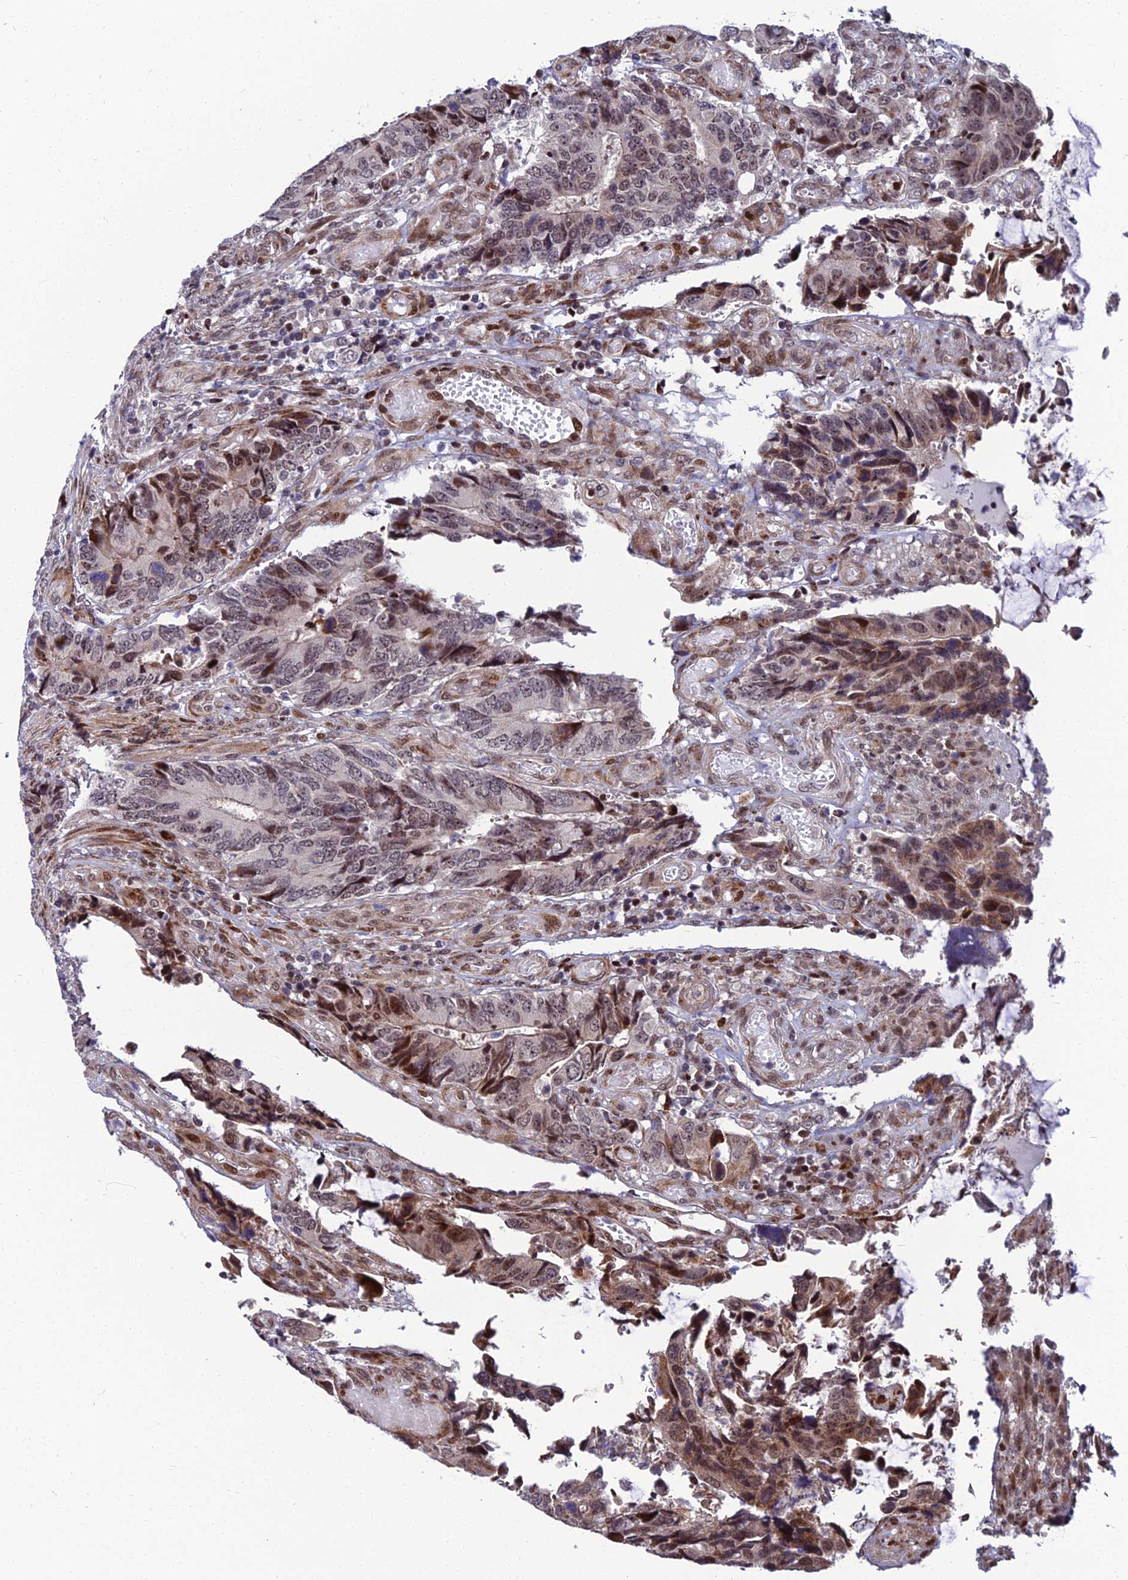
{"staining": {"intensity": "moderate", "quantity": "25%-75%", "location": "cytoplasmic/membranous,nuclear"}, "tissue": "colorectal cancer", "cell_type": "Tumor cells", "image_type": "cancer", "snomed": [{"axis": "morphology", "description": "Adenocarcinoma, NOS"}, {"axis": "topography", "description": "Colon"}], "caption": "Immunohistochemical staining of adenocarcinoma (colorectal) shows moderate cytoplasmic/membranous and nuclear protein positivity in approximately 25%-75% of tumor cells.", "gene": "ZNF668", "patient": {"sex": "male", "age": 87}}